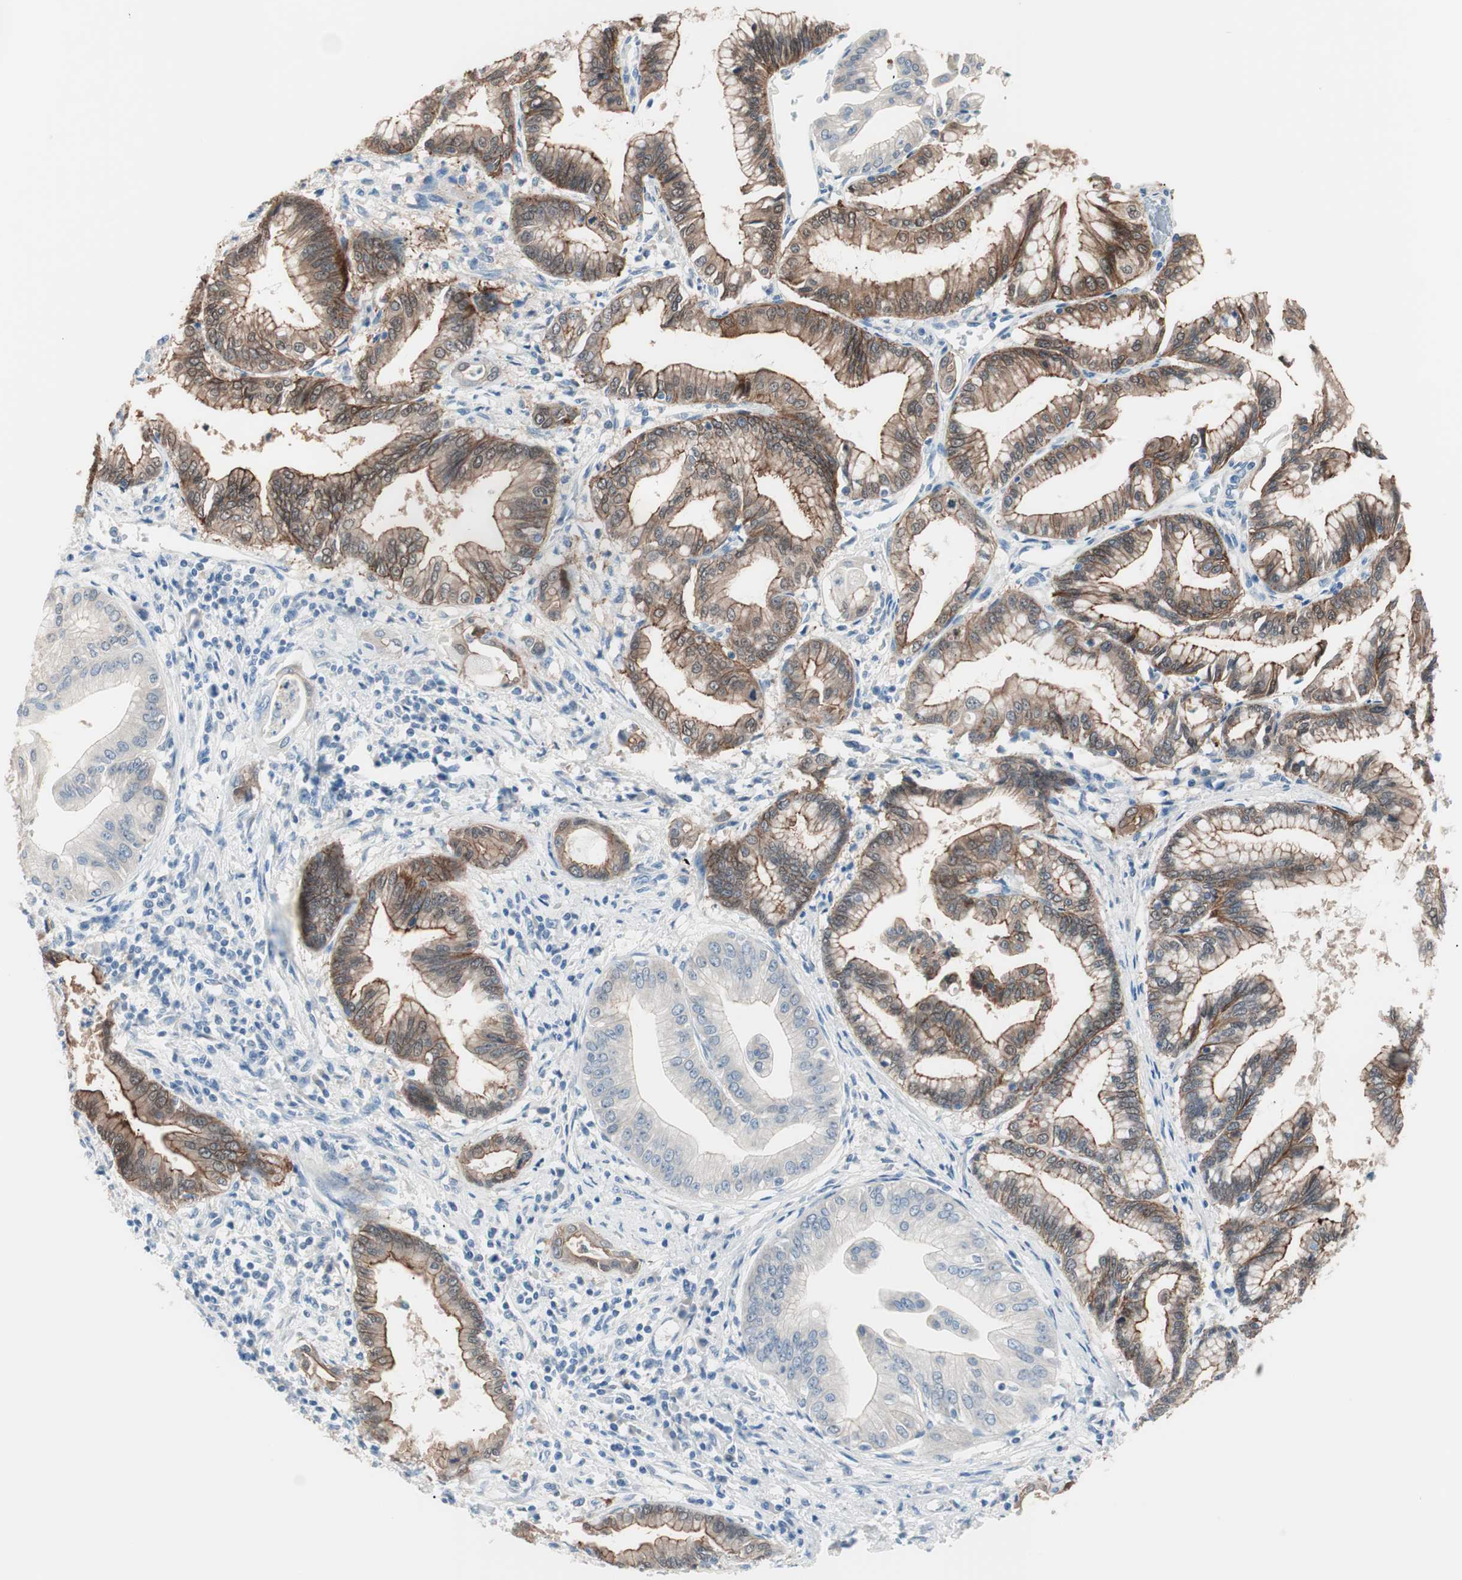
{"staining": {"intensity": "strong", "quantity": ">75%", "location": "cytoplasmic/membranous"}, "tissue": "pancreatic cancer", "cell_type": "Tumor cells", "image_type": "cancer", "snomed": [{"axis": "morphology", "description": "Adenocarcinoma, NOS"}, {"axis": "topography", "description": "Pancreas"}], "caption": "DAB immunohistochemical staining of pancreatic cancer (adenocarcinoma) reveals strong cytoplasmic/membranous protein staining in about >75% of tumor cells.", "gene": "VIL1", "patient": {"sex": "female", "age": 64}}